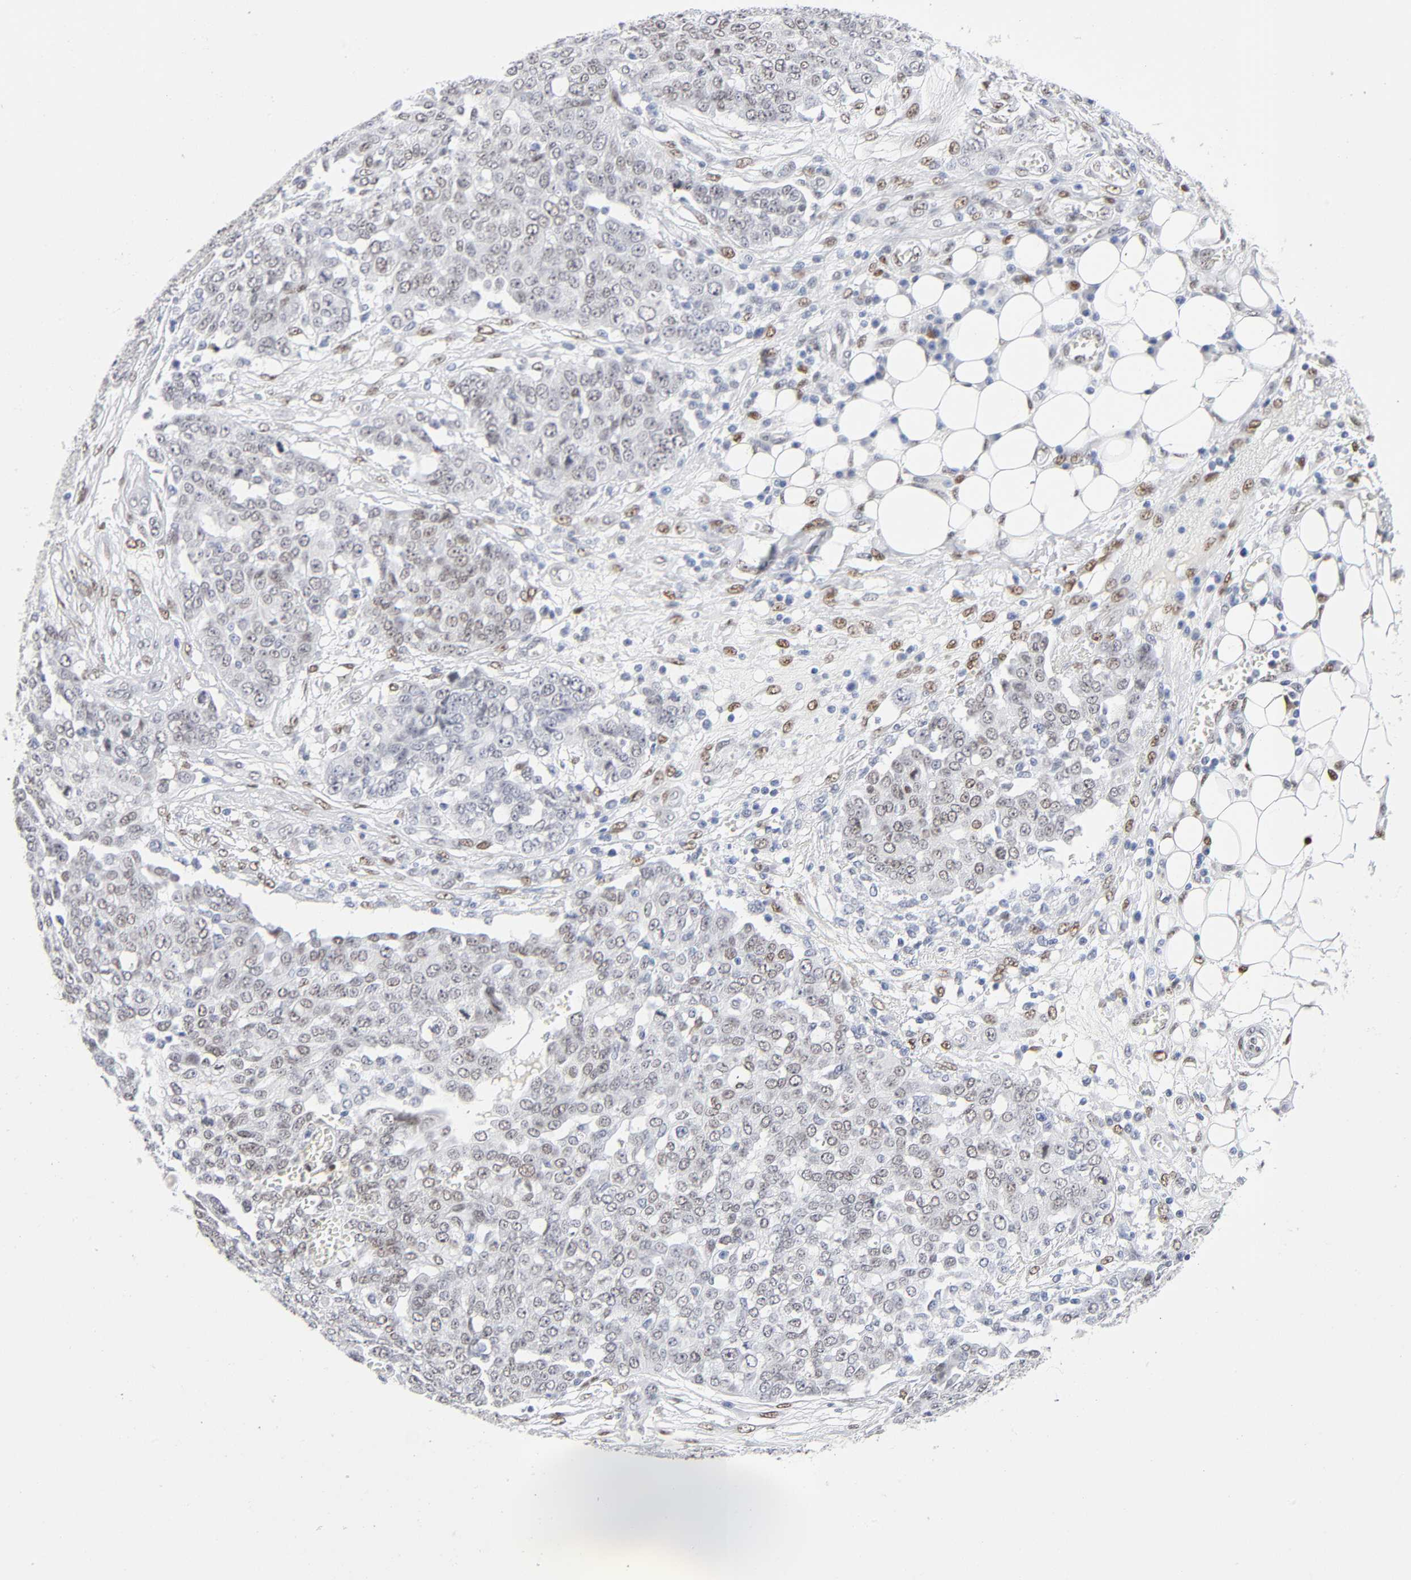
{"staining": {"intensity": "weak", "quantity": ">75%", "location": "nuclear"}, "tissue": "ovarian cancer", "cell_type": "Tumor cells", "image_type": "cancer", "snomed": [{"axis": "morphology", "description": "Cystadenocarcinoma, serous, NOS"}, {"axis": "topography", "description": "Soft tissue"}, {"axis": "topography", "description": "Ovary"}], "caption": "Tumor cells show weak nuclear positivity in about >75% of cells in ovarian serous cystadenocarcinoma. (IHC, brightfield microscopy, high magnification).", "gene": "NFIC", "patient": {"sex": "female", "age": 57}}